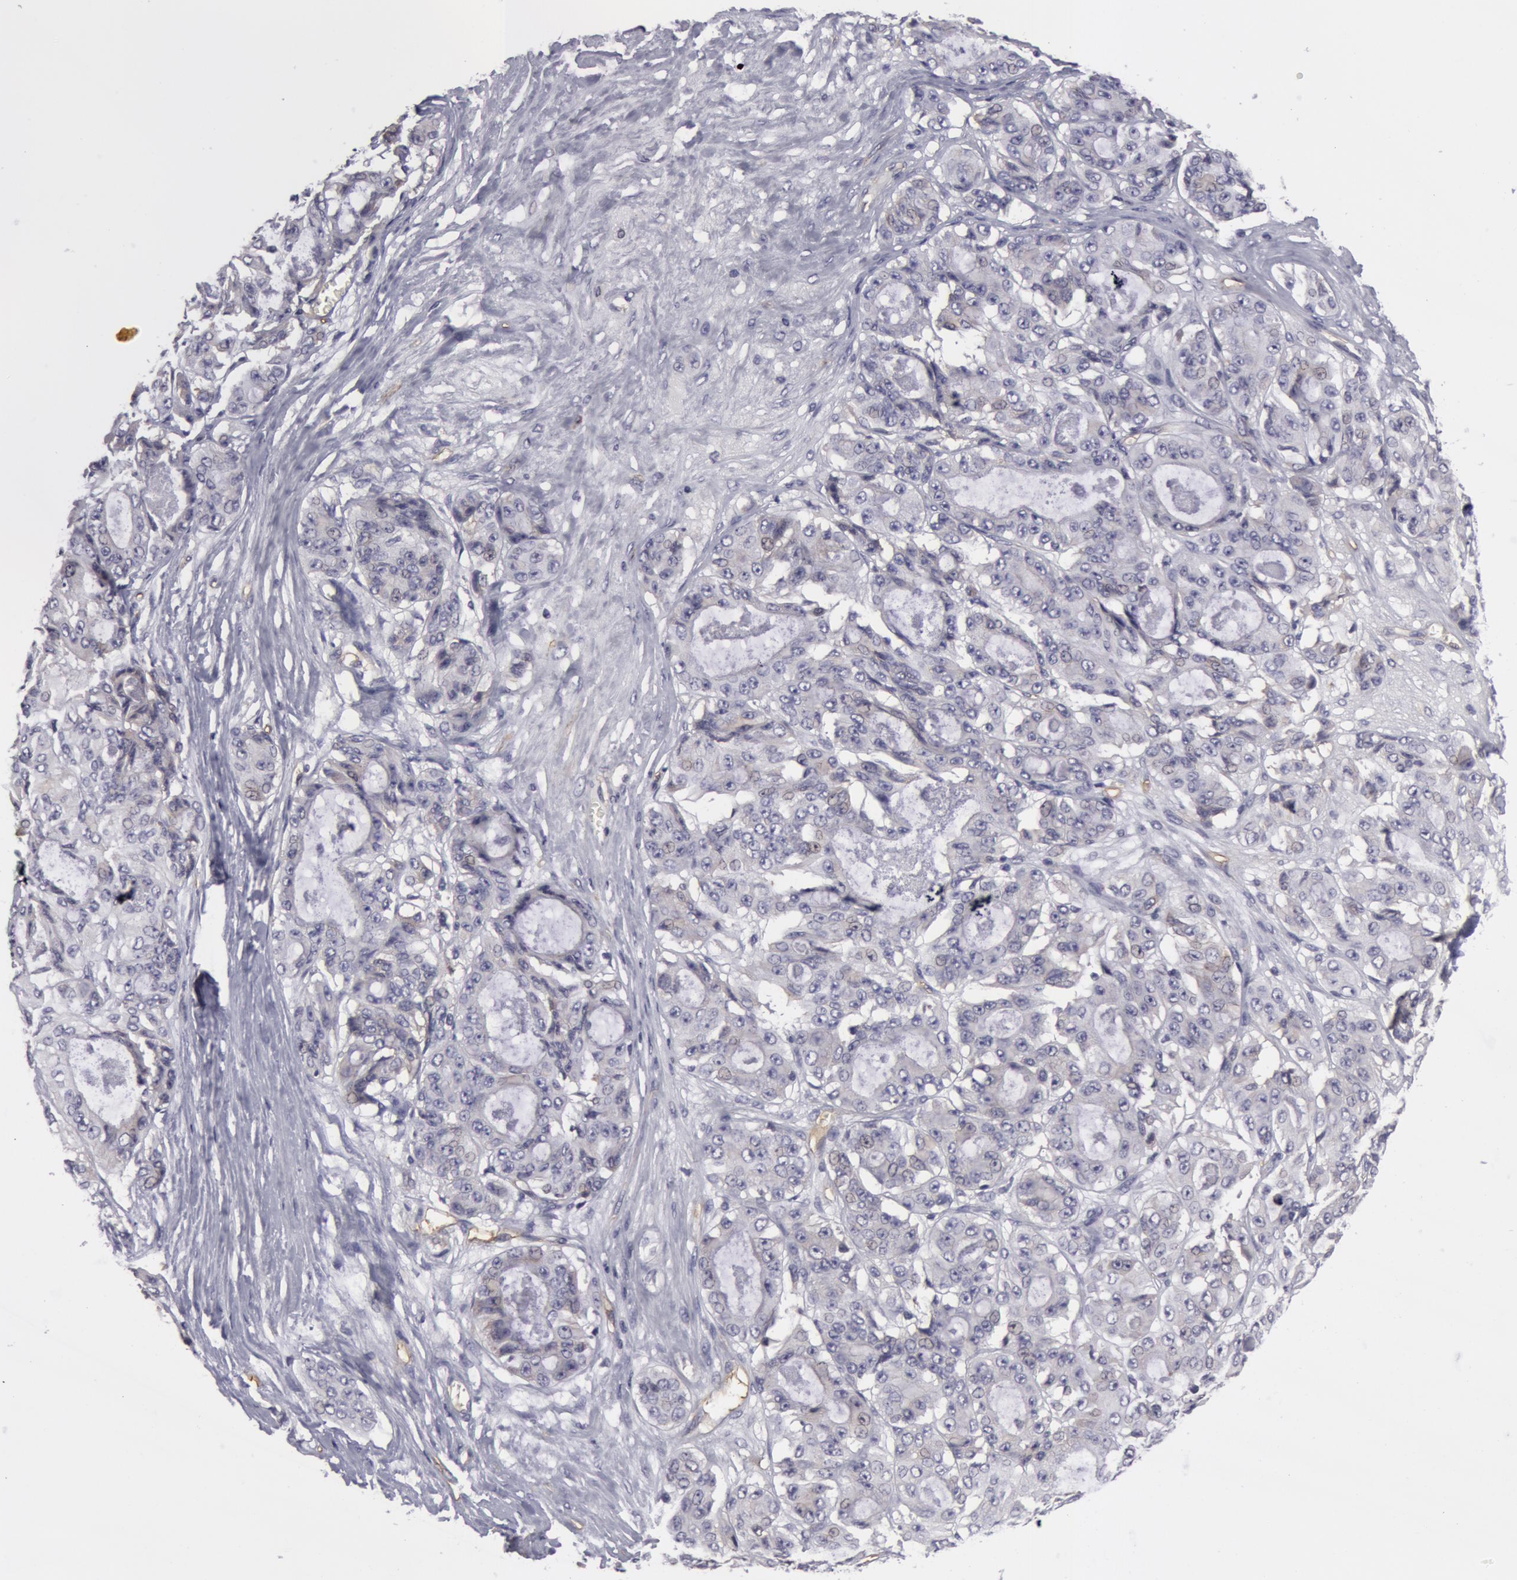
{"staining": {"intensity": "negative", "quantity": "none", "location": "none"}, "tissue": "ovarian cancer", "cell_type": "Tumor cells", "image_type": "cancer", "snomed": [{"axis": "morphology", "description": "Carcinoma, endometroid"}, {"axis": "topography", "description": "Ovary"}], "caption": "This is an immunohistochemistry photomicrograph of human endometroid carcinoma (ovarian). There is no positivity in tumor cells.", "gene": "IL23A", "patient": {"sex": "female", "age": 61}}